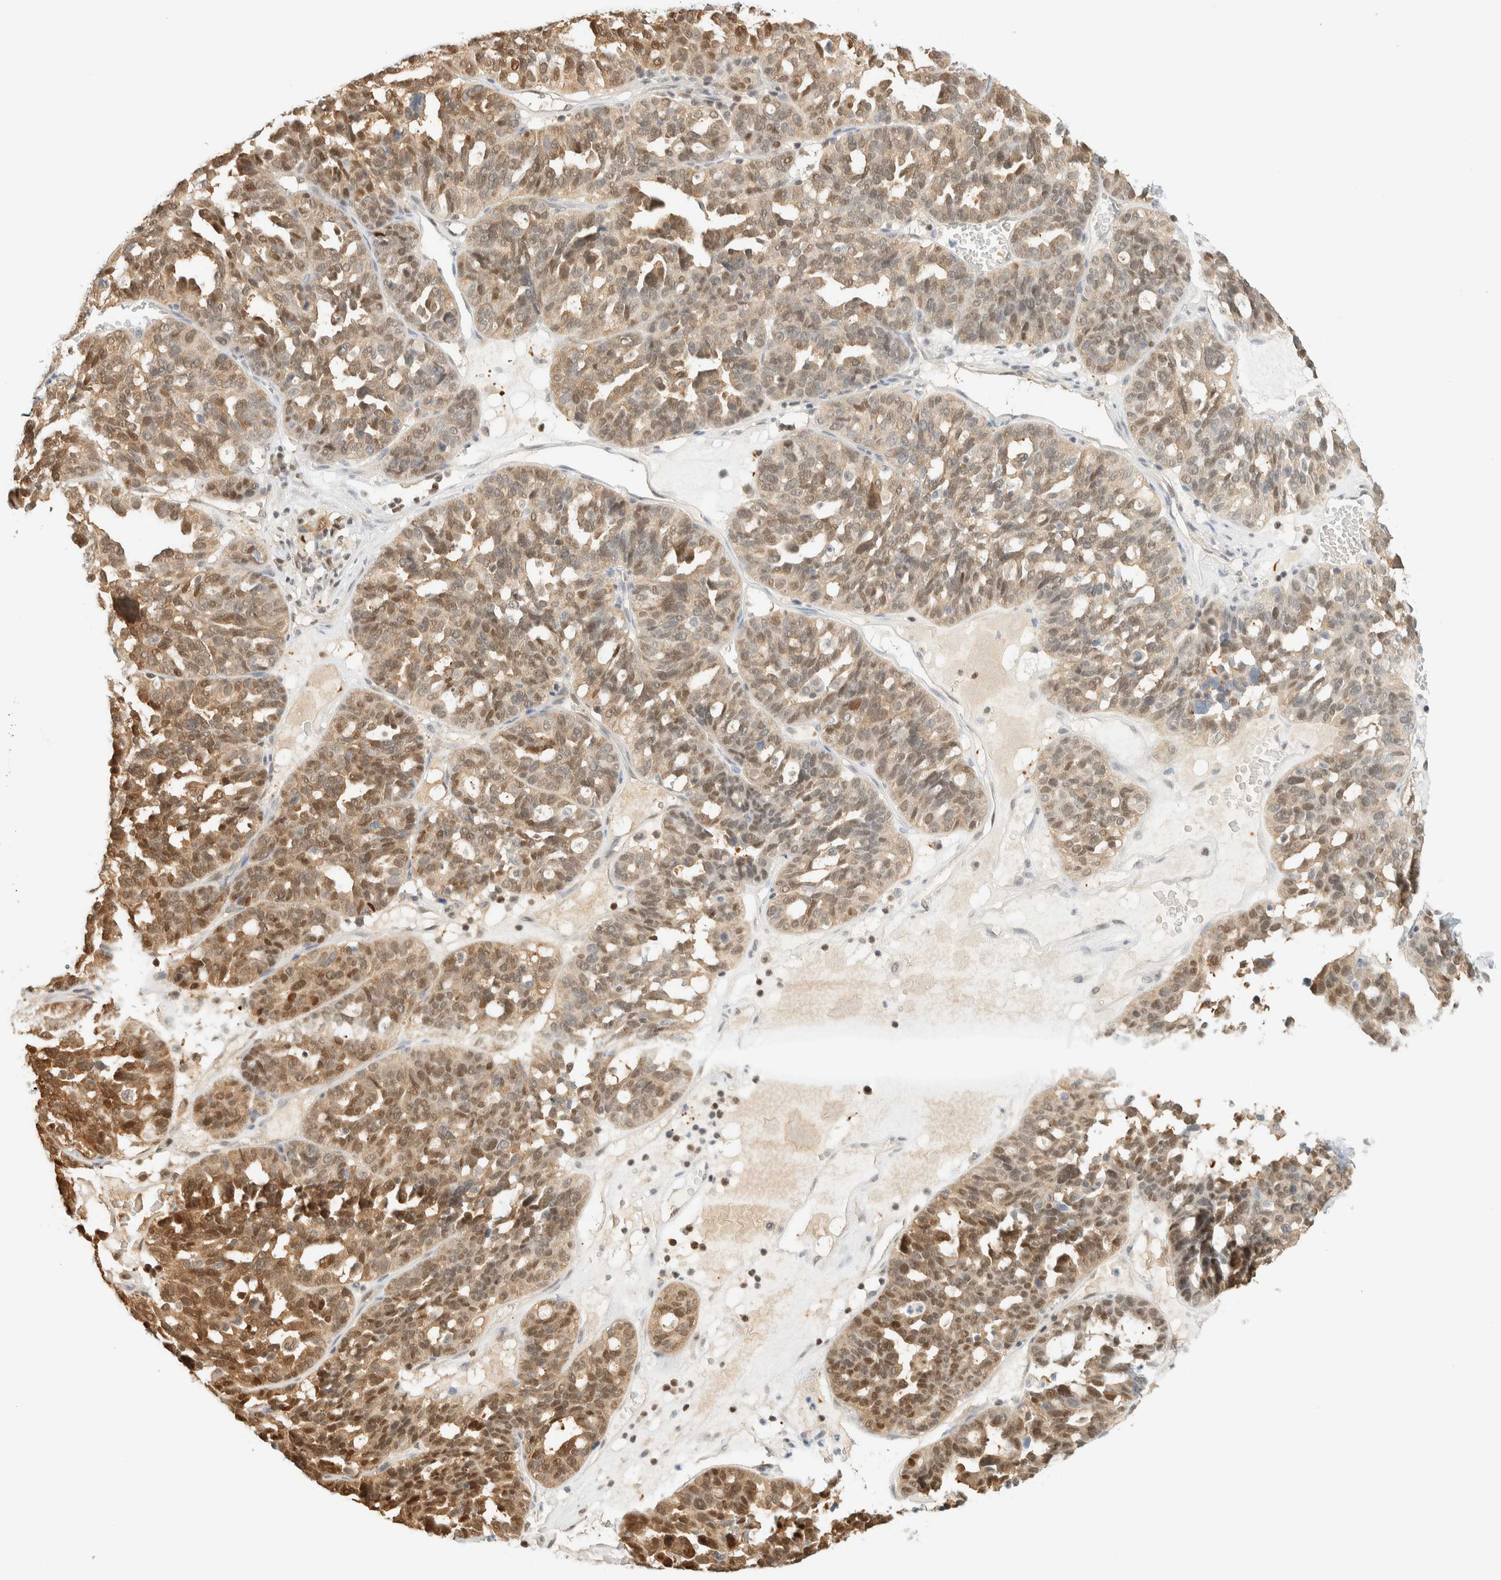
{"staining": {"intensity": "moderate", "quantity": ">75%", "location": "cytoplasmic/membranous,nuclear"}, "tissue": "ovarian cancer", "cell_type": "Tumor cells", "image_type": "cancer", "snomed": [{"axis": "morphology", "description": "Cystadenocarcinoma, serous, NOS"}, {"axis": "topography", "description": "Ovary"}], "caption": "An image of ovarian cancer stained for a protein displays moderate cytoplasmic/membranous and nuclear brown staining in tumor cells. The staining was performed using DAB (3,3'-diaminobenzidine), with brown indicating positive protein expression. Nuclei are stained blue with hematoxylin.", "gene": "ZBTB37", "patient": {"sex": "female", "age": 59}}